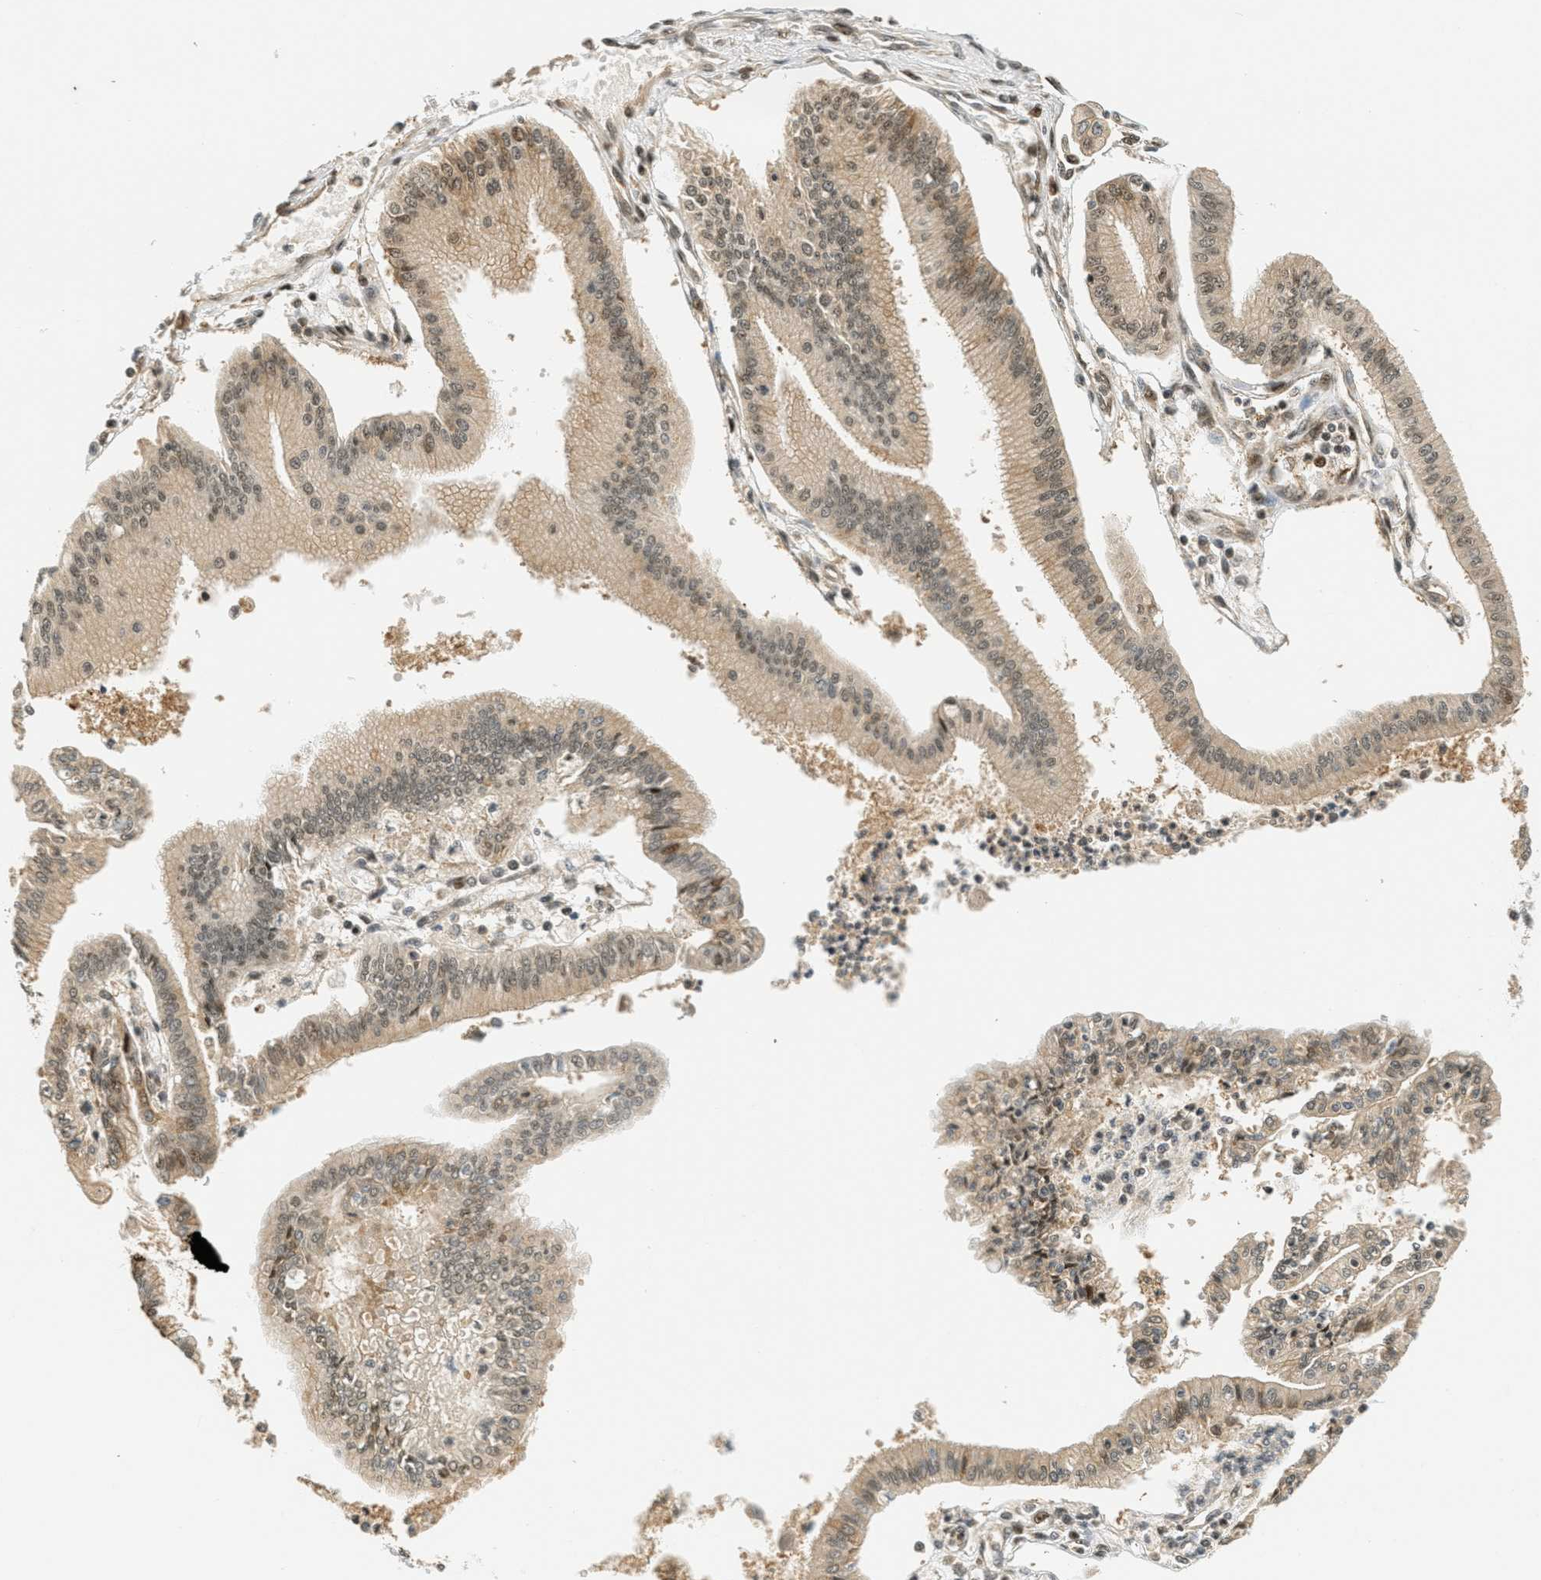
{"staining": {"intensity": "moderate", "quantity": ">75%", "location": "cytoplasmic/membranous,nuclear"}, "tissue": "pancreatic cancer", "cell_type": "Tumor cells", "image_type": "cancer", "snomed": [{"axis": "morphology", "description": "Adenocarcinoma, NOS"}, {"axis": "topography", "description": "Pancreas"}], "caption": "This photomicrograph reveals immunohistochemistry (IHC) staining of adenocarcinoma (pancreatic), with medium moderate cytoplasmic/membranous and nuclear staining in approximately >75% of tumor cells.", "gene": "FOXM1", "patient": {"sex": "male", "age": 56}}